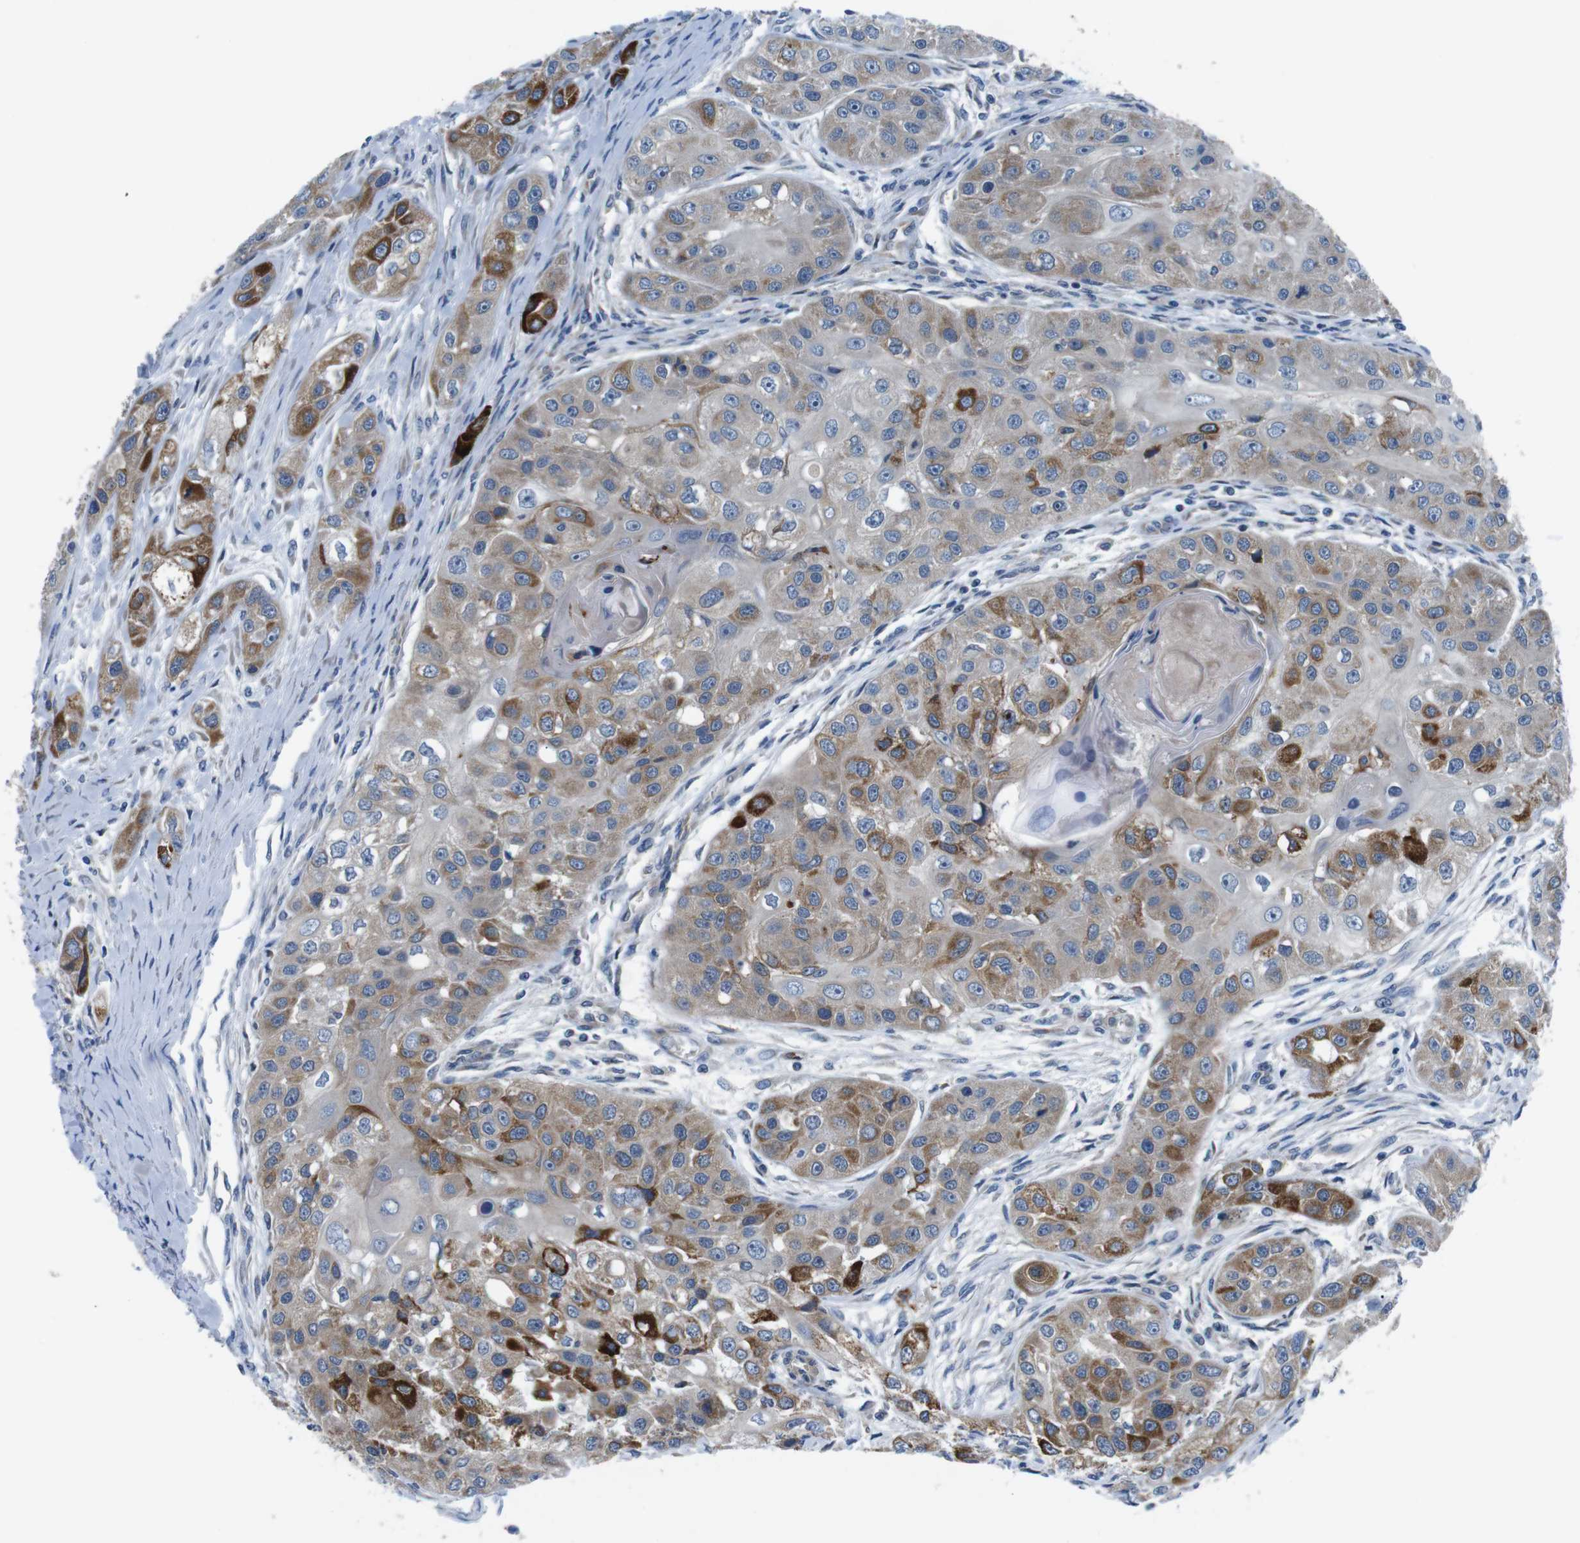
{"staining": {"intensity": "moderate", "quantity": "25%-75%", "location": "cytoplasmic/membranous"}, "tissue": "head and neck cancer", "cell_type": "Tumor cells", "image_type": "cancer", "snomed": [{"axis": "morphology", "description": "Normal tissue, NOS"}, {"axis": "morphology", "description": "Squamous cell carcinoma, NOS"}, {"axis": "topography", "description": "Skeletal muscle"}, {"axis": "topography", "description": "Head-Neck"}], "caption": "Head and neck squamous cell carcinoma tissue demonstrates moderate cytoplasmic/membranous staining in approximately 25%-75% of tumor cells", "gene": "JAK1", "patient": {"sex": "male", "age": 51}}